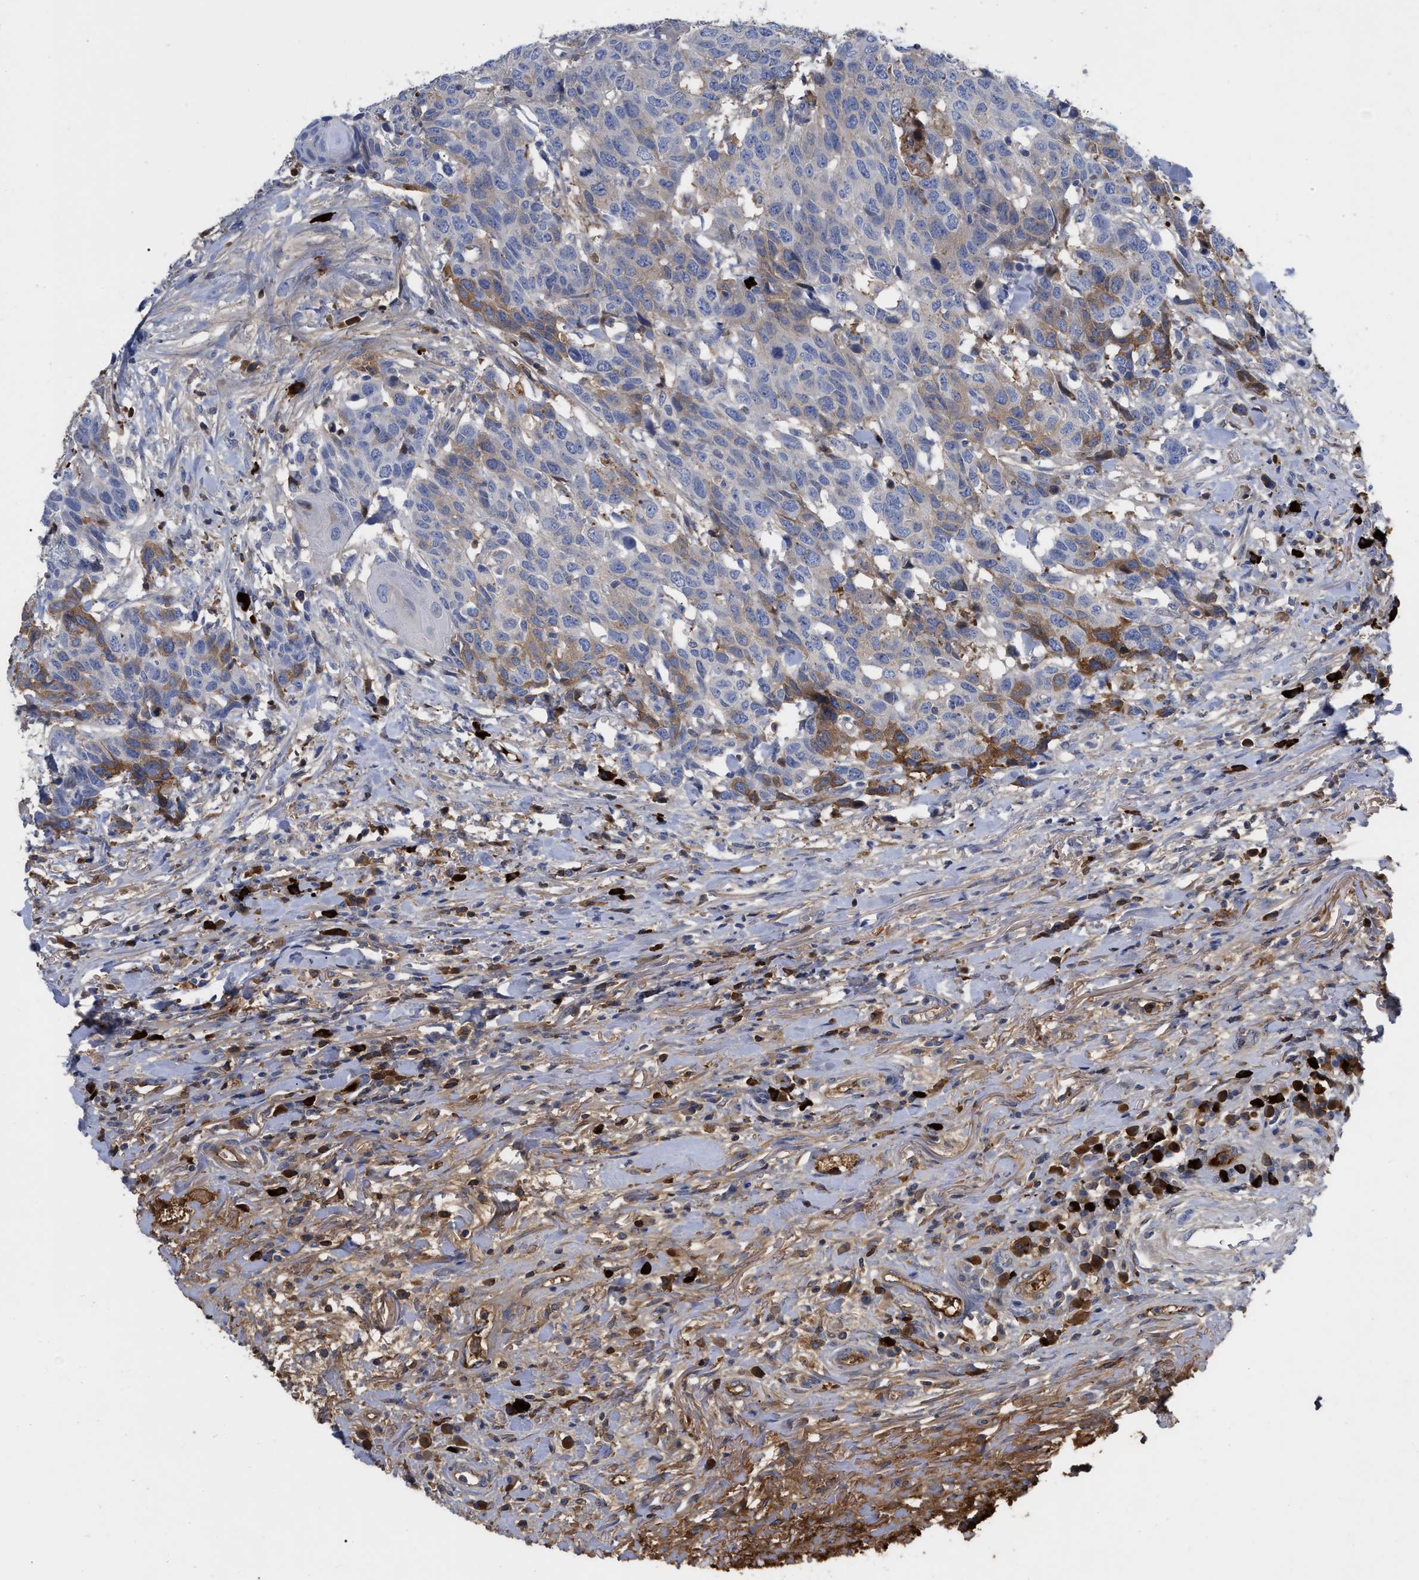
{"staining": {"intensity": "moderate", "quantity": "25%-75%", "location": "cytoplasmic/membranous"}, "tissue": "head and neck cancer", "cell_type": "Tumor cells", "image_type": "cancer", "snomed": [{"axis": "morphology", "description": "Squamous cell carcinoma, NOS"}, {"axis": "topography", "description": "Head-Neck"}], "caption": "A histopathology image showing moderate cytoplasmic/membranous positivity in about 25%-75% of tumor cells in head and neck cancer, as visualized by brown immunohistochemical staining.", "gene": "IGHV5-51", "patient": {"sex": "male", "age": 66}}